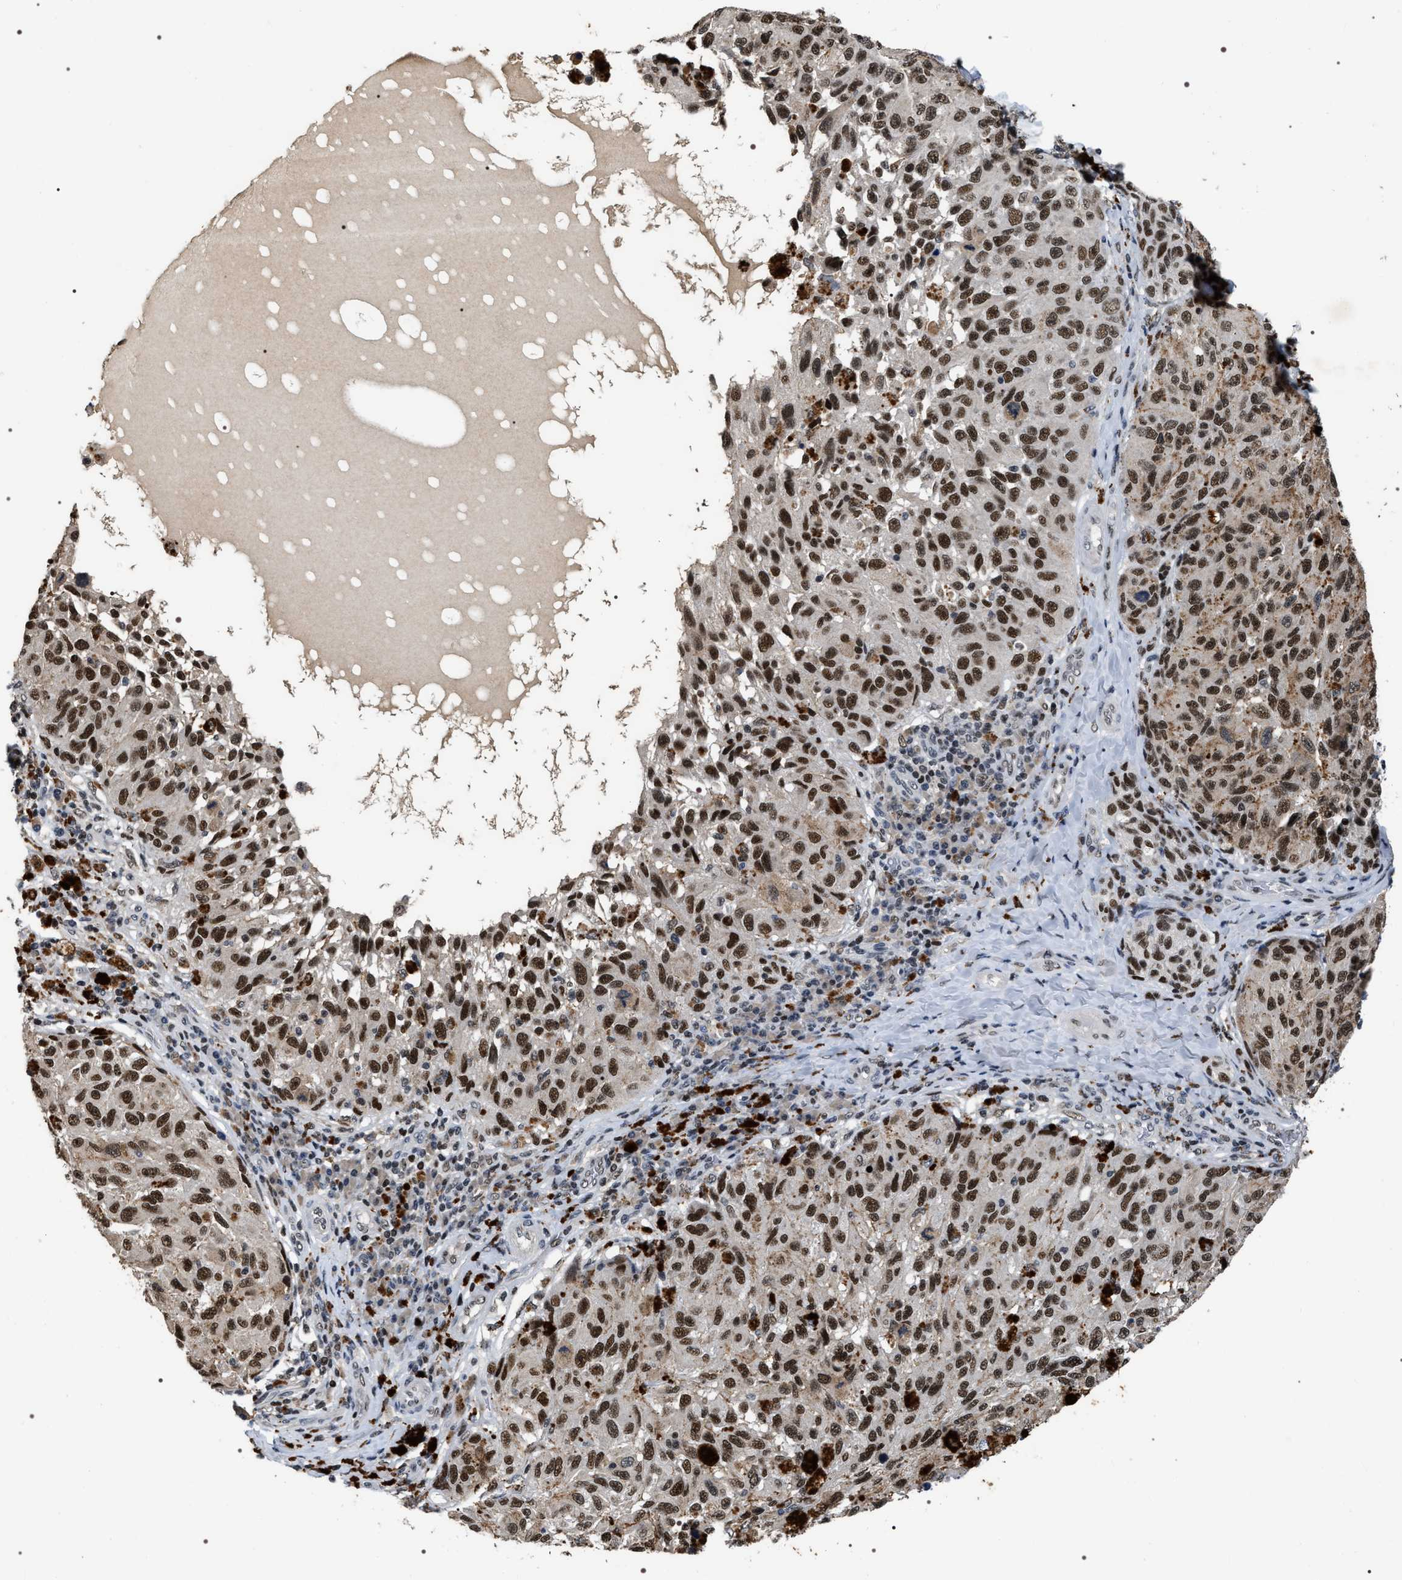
{"staining": {"intensity": "strong", "quantity": ">75%", "location": "cytoplasmic/membranous,nuclear"}, "tissue": "melanoma", "cell_type": "Tumor cells", "image_type": "cancer", "snomed": [{"axis": "morphology", "description": "Malignant melanoma, NOS"}, {"axis": "topography", "description": "Skin"}], "caption": "About >75% of tumor cells in human malignant melanoma show strong cytoplasmic/membranous and nuclear protein expression as visualized by brown immunohistochemical staining.", "gene": "C7orf25", "patient": {"sex": "female", "age": 73}}